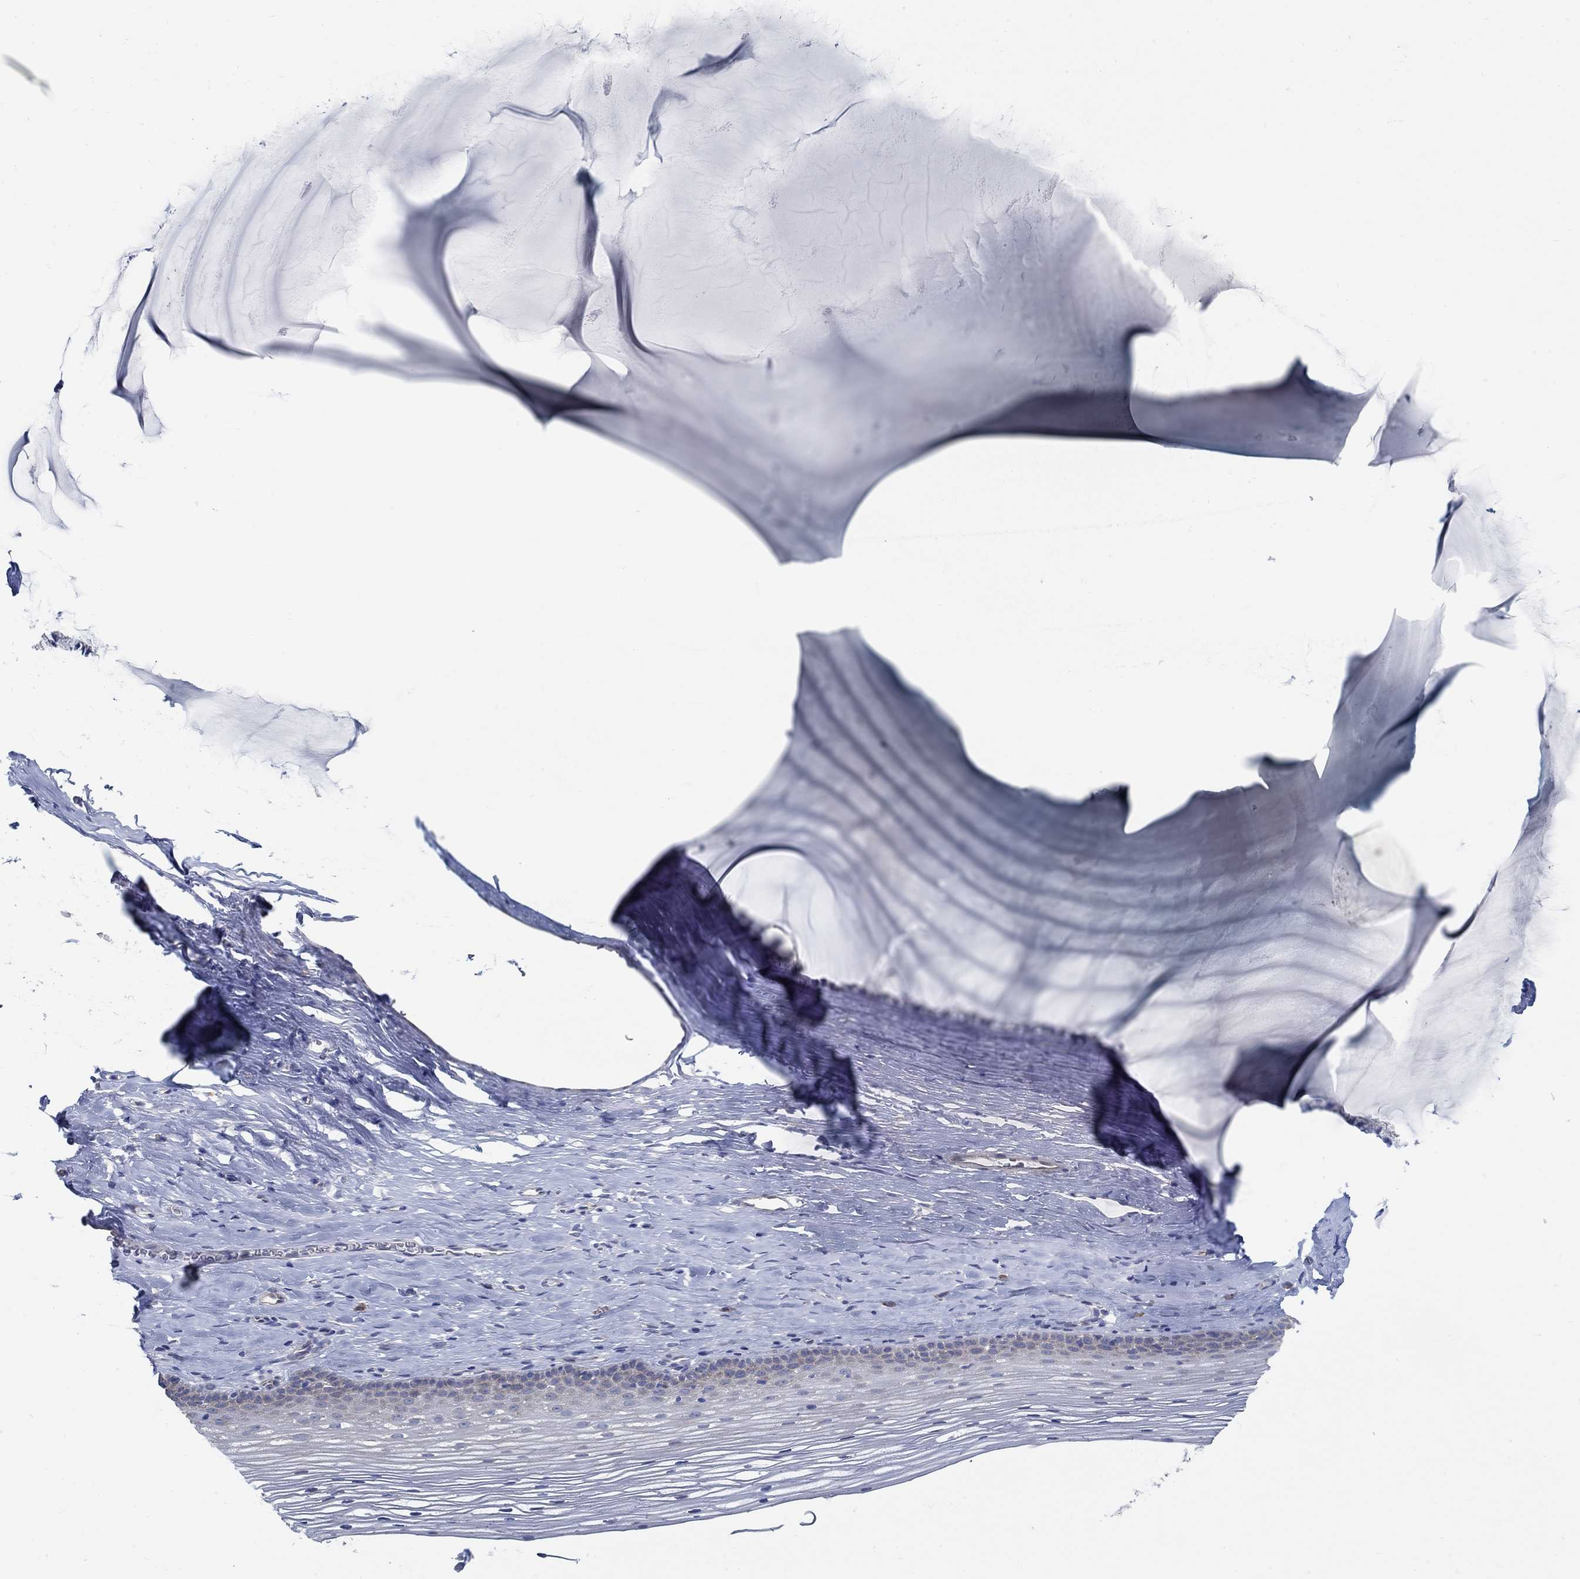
{"staining": {"intensity": "negative", "quantity": "none", "location": "none"}, "tissue": "cervix", "cell_type": "Glandular cells", "image_type": "normal", "snomed": [{"axis": "morphology", "description": "Normal tissue, NOS"}, {"axis": "topography", "description": "Cervix"}], "caption": "Immunohistochemical staining of normal human cervix exhibits no significant expression in glandular cells.", "gene": "C15orf39", "patient": {"sex": "female", "age": 40}}